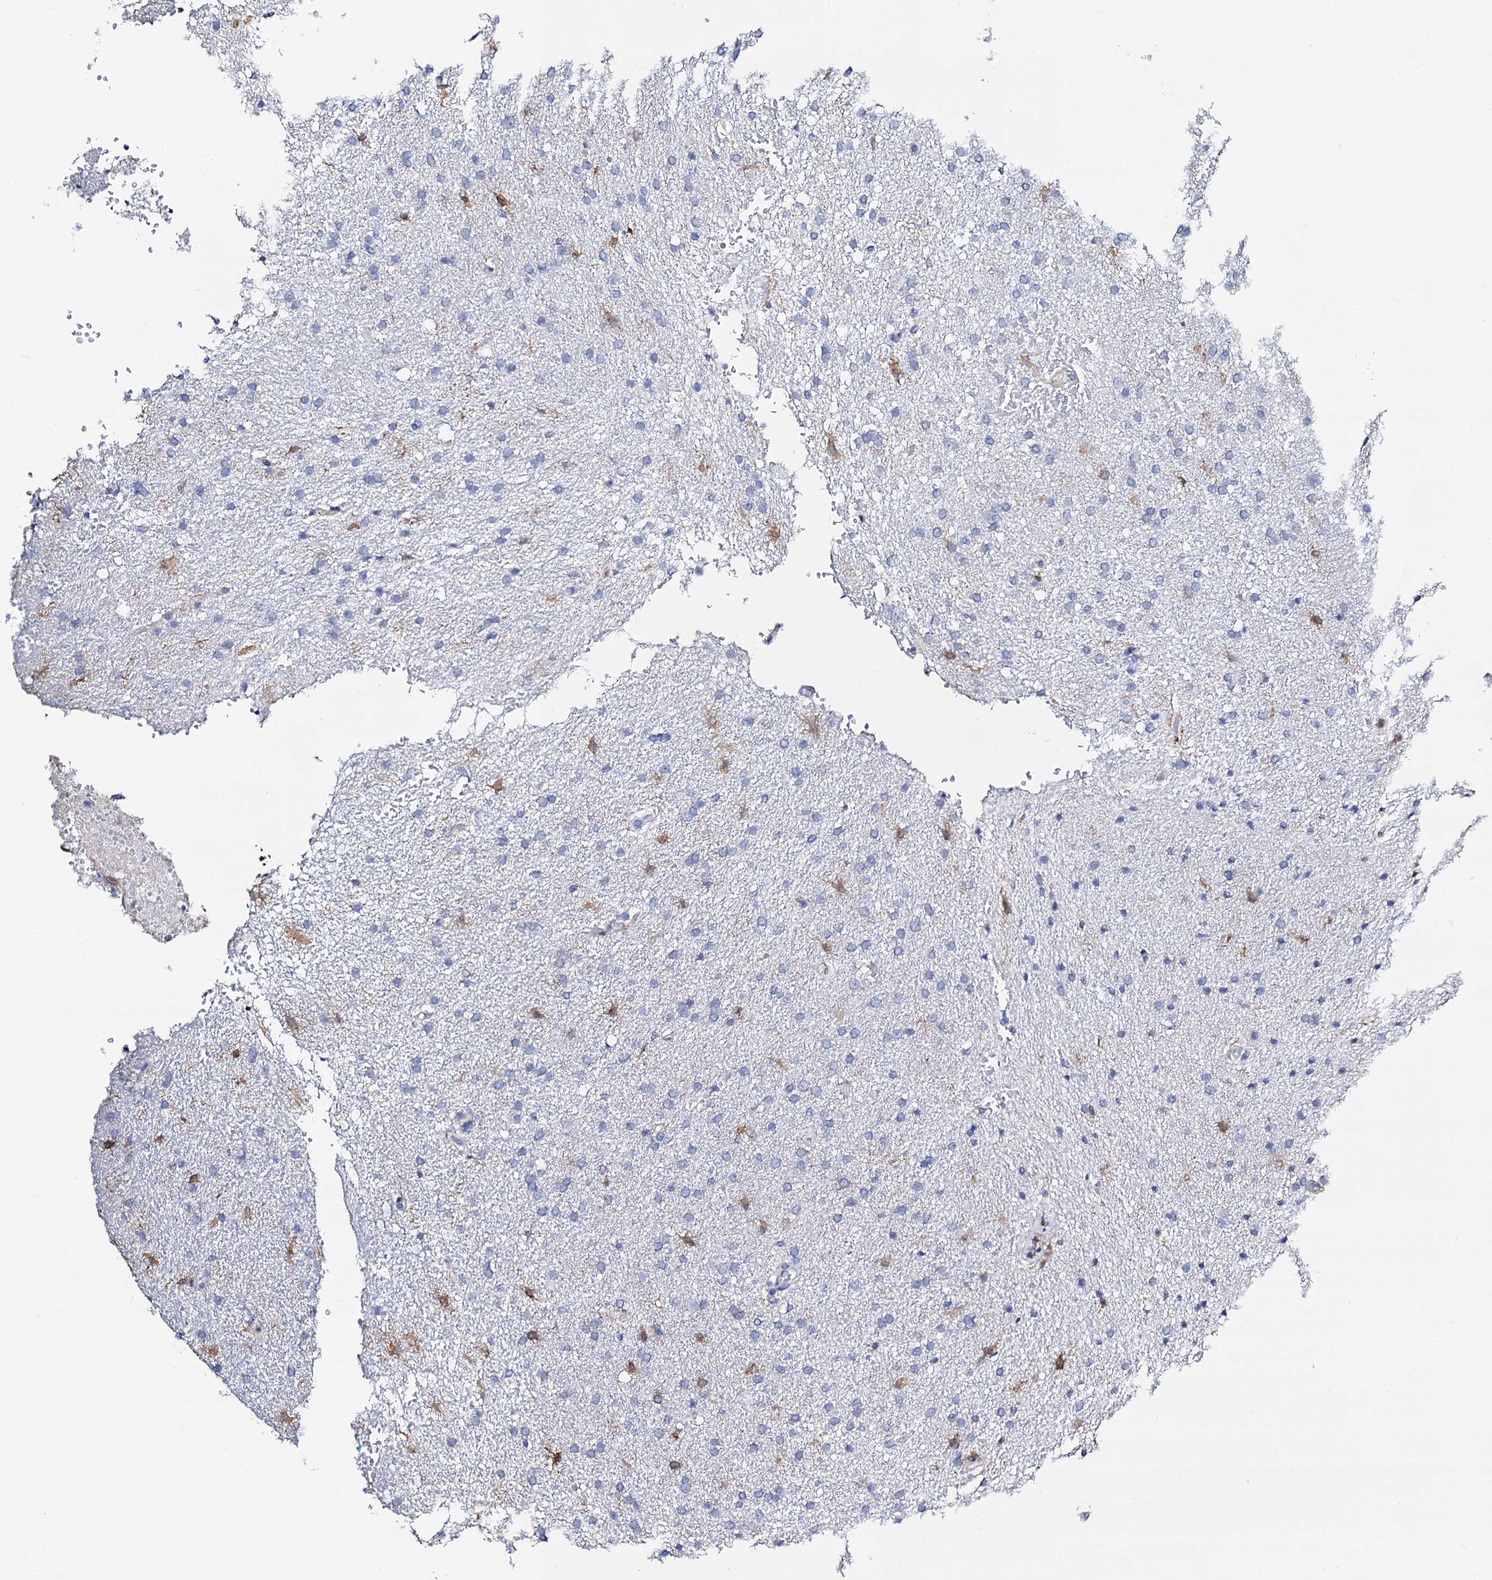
{"staining": {"intensity": "weak", "quantity": "<25%", "location": "cytoplasmic/membranous"}, "tissue": "glioma", "cell_type": "Tumor cells", "image_type": "cancer", "snomed": [{"axis": "morphology", "description": "Glioma, malignant, High grade"}, {"axis": "topography", "description": "Brain"}], "caption": "Immunohistochemical staining of glioma exhibits no significant expression in tumor cells. The staining was performed using DAB to visualize the protein expression in brown, while the nuclei were stained in blue with hematoxylin (Magnification: 20x).", "gene": "FREM3", "patient": {"sex": "male", "age": 72}}